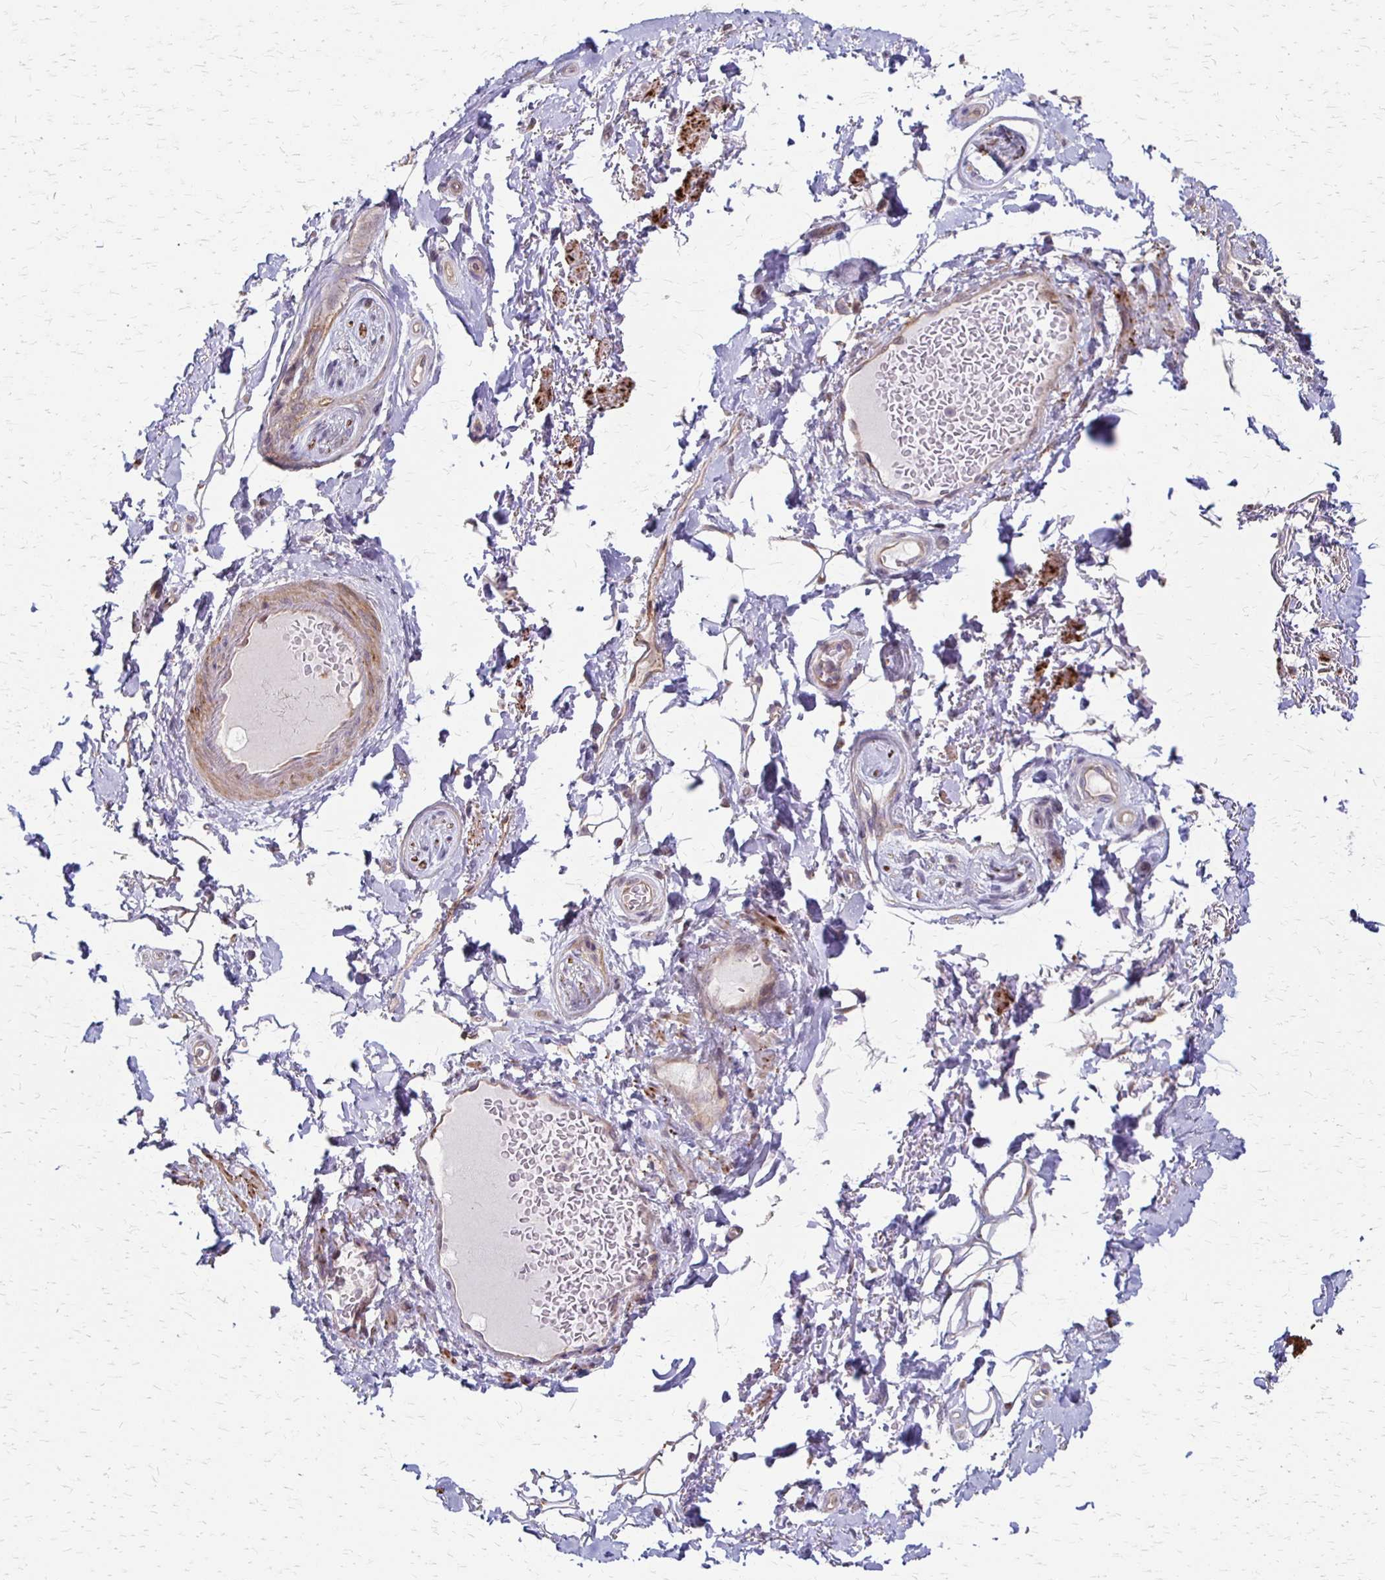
{"staining": {"intensity": "negative", "quantity": "none", "location": "none"}, "tissue": "adipose tissue", "cell_type": "Adipocytes", "image_type": "normal", "snomed": [{"axis": "morphology", "description": "Normal tissue, NOS"}, {"axis": "topography", "description": "Peripheral nerve tissue"}], "caption": "Adipose tissue stained for a protein using immunohistochemistry (IHC) shows no positivity adipocytes.", "gene": "CFL2", "patient": {"sex": "male", "age": 51}}